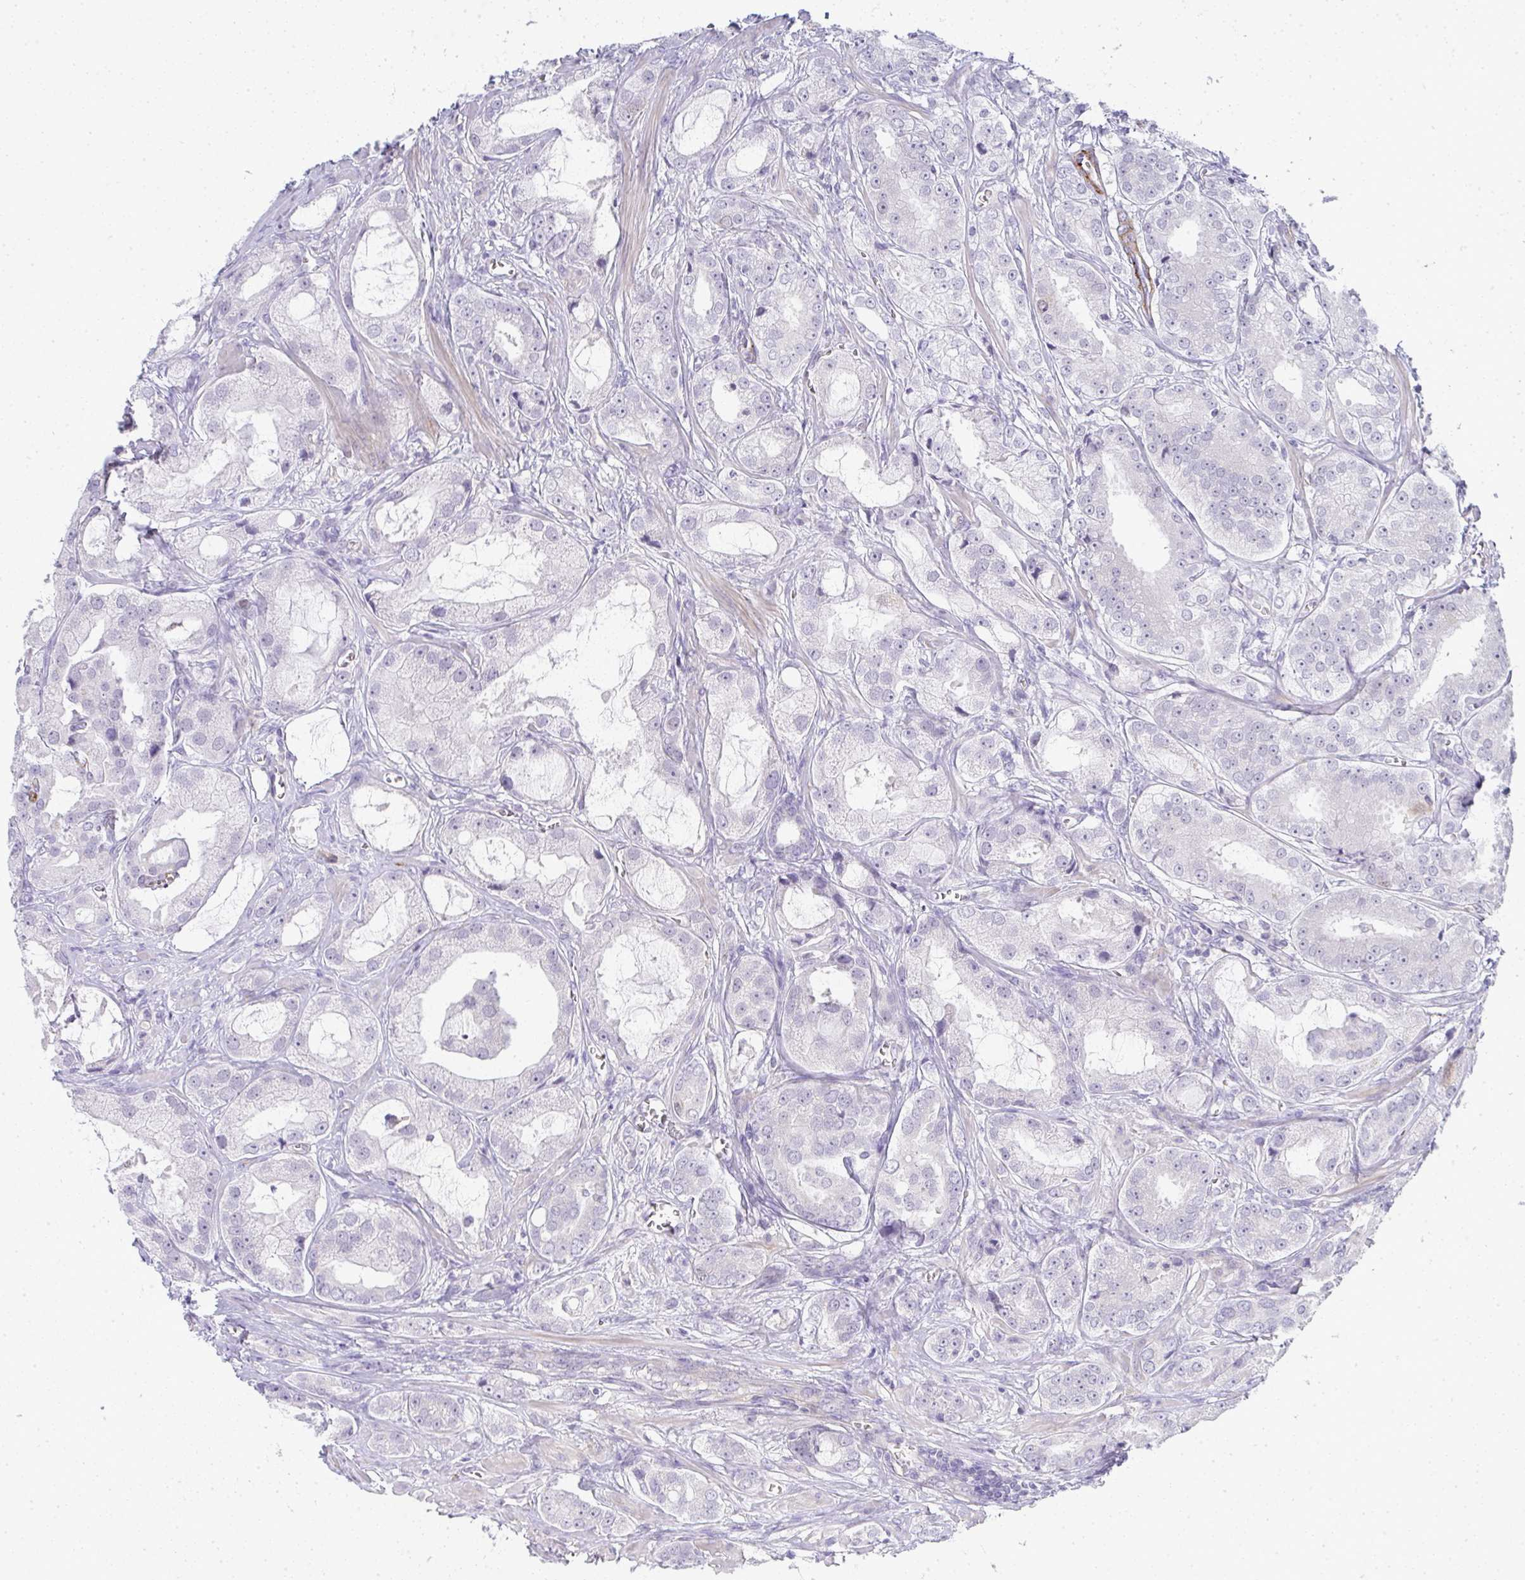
{"staining": {"intensity": "negative", "quantity": "none", "location": "none"}, "tissue": "prostate cancer", "cell_type": "Tumor cells", "image_type": "cancer", "snomed": [{"axis": "morphology", "description": "Adenocarcinoma, High grade"}, {"axis": "topography", "description": "Prostate"}], "caption": "An image of prostate adenocarcinoma (high-grade) stained for a protein demonstrates no brown staining in tumor cells.", "gene": "UBE2S", "patient": {"sex": "male", "age": 64}}